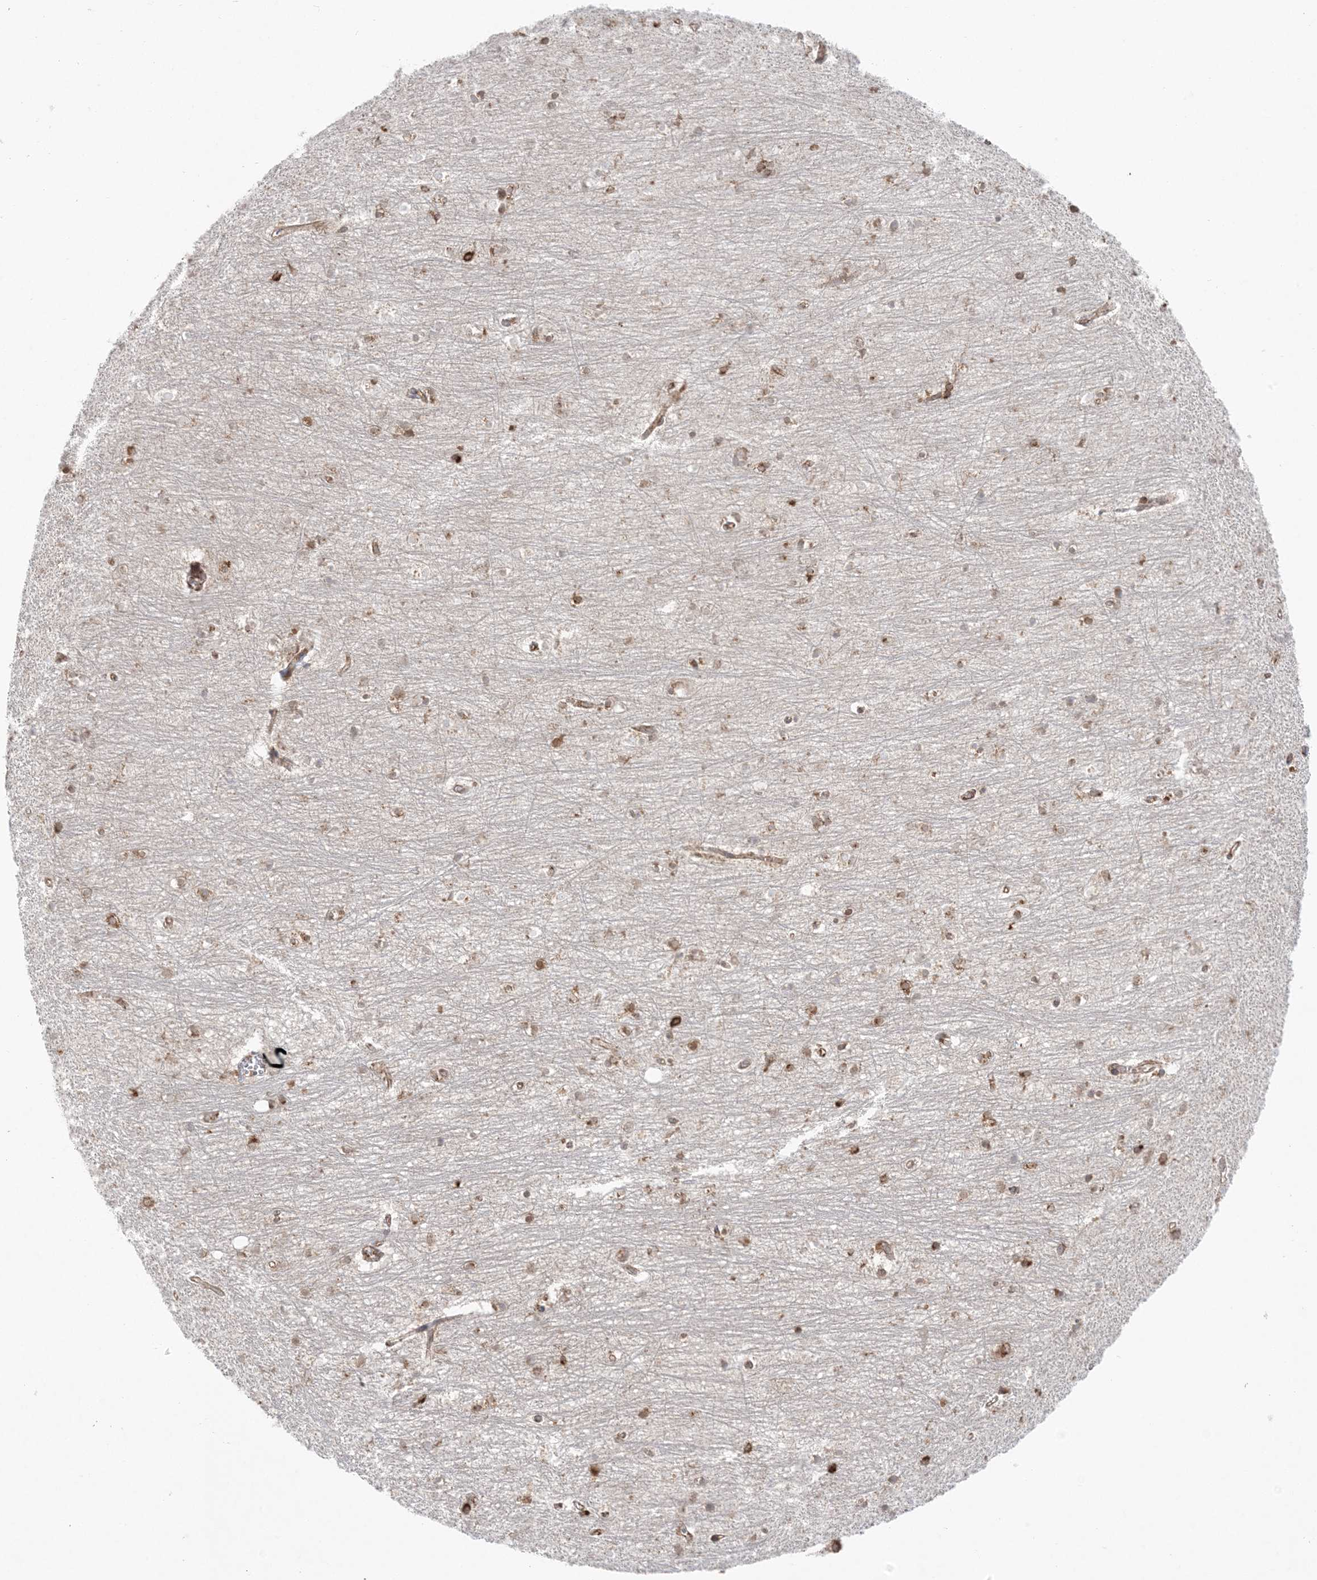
{"staining": {"intensity": "moderate", "quantity": "25%-75%", "location": "cytoplasmic/membranous"}, "tissue": "hippocampus", "cell_type": "Glial cells", "image_type": "normal", "snomed": [{"axis": "morphology", "description": "Normal tissue, NOS"}, {"axis": "topography", "description": "Hippocampus"}], "caption": "Brown immunohistochemical staining in unremarkable human hippocampus reveals moderate cytoplasmic/membranous expression in about 25%-75% of glial cells.", "gene": "UBXN4", "patient": {"sex": "female", "age": 64}}